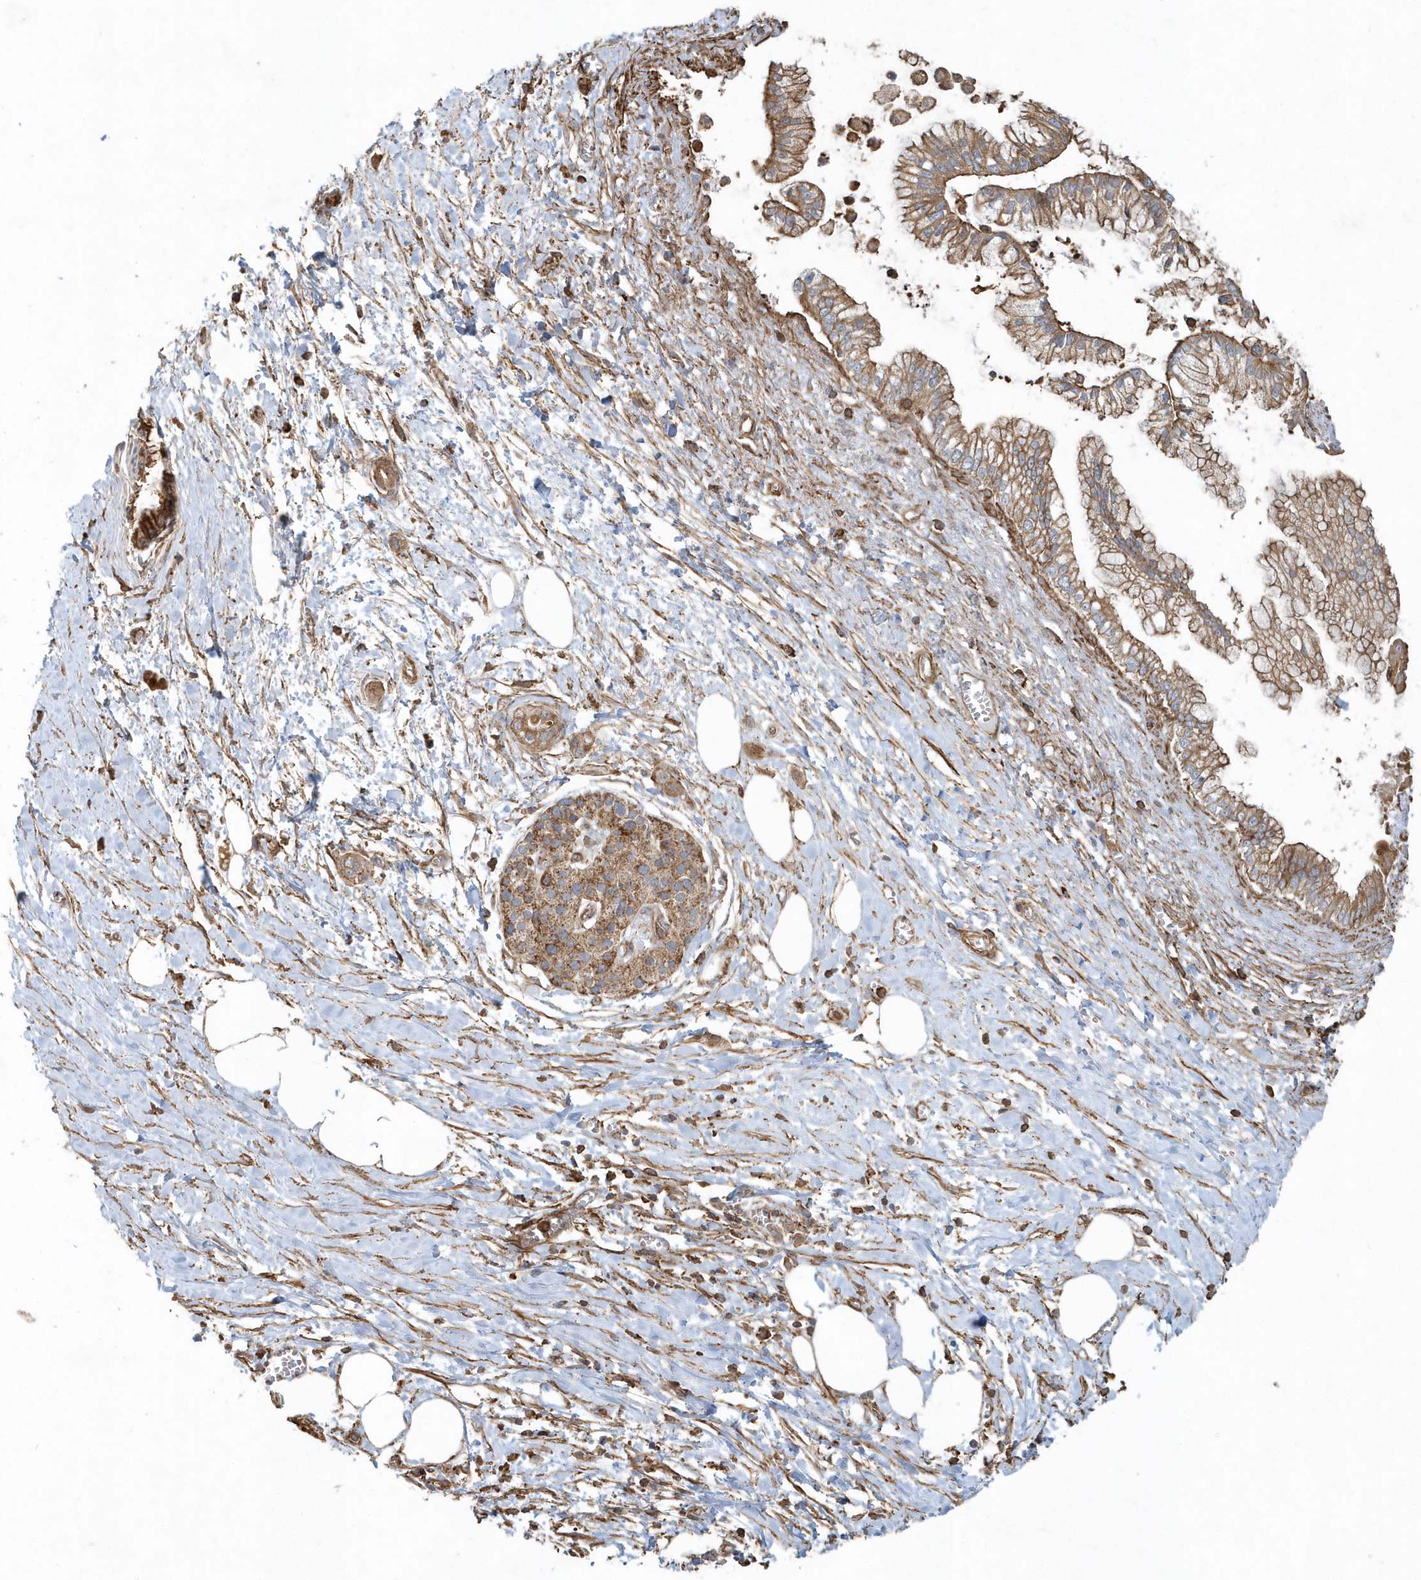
{"staining": {"intensity": "moderate", "quantity": ">75%", "location": "cytoplasmic/membranous"}, "tissue": "pancreatic cancer", "cell_type": "Tumor cells", "image_type": "cancer", "snomed": [{"axis": "morphology", "description": "Adenocarcinoma, NOS"}, {"axis": "topography", "description": "Pancreas"}], "caption": "The micrograph exhibits a brown stain indicating the presence of a protein in the cytoplasmic/membranous of tumor cells in pancreatic adenocarcinoma. (IHC, brightfield microscopy, high magnification).", "gene": "MMUT", "patient": {"sex": "male", "age": 68}}